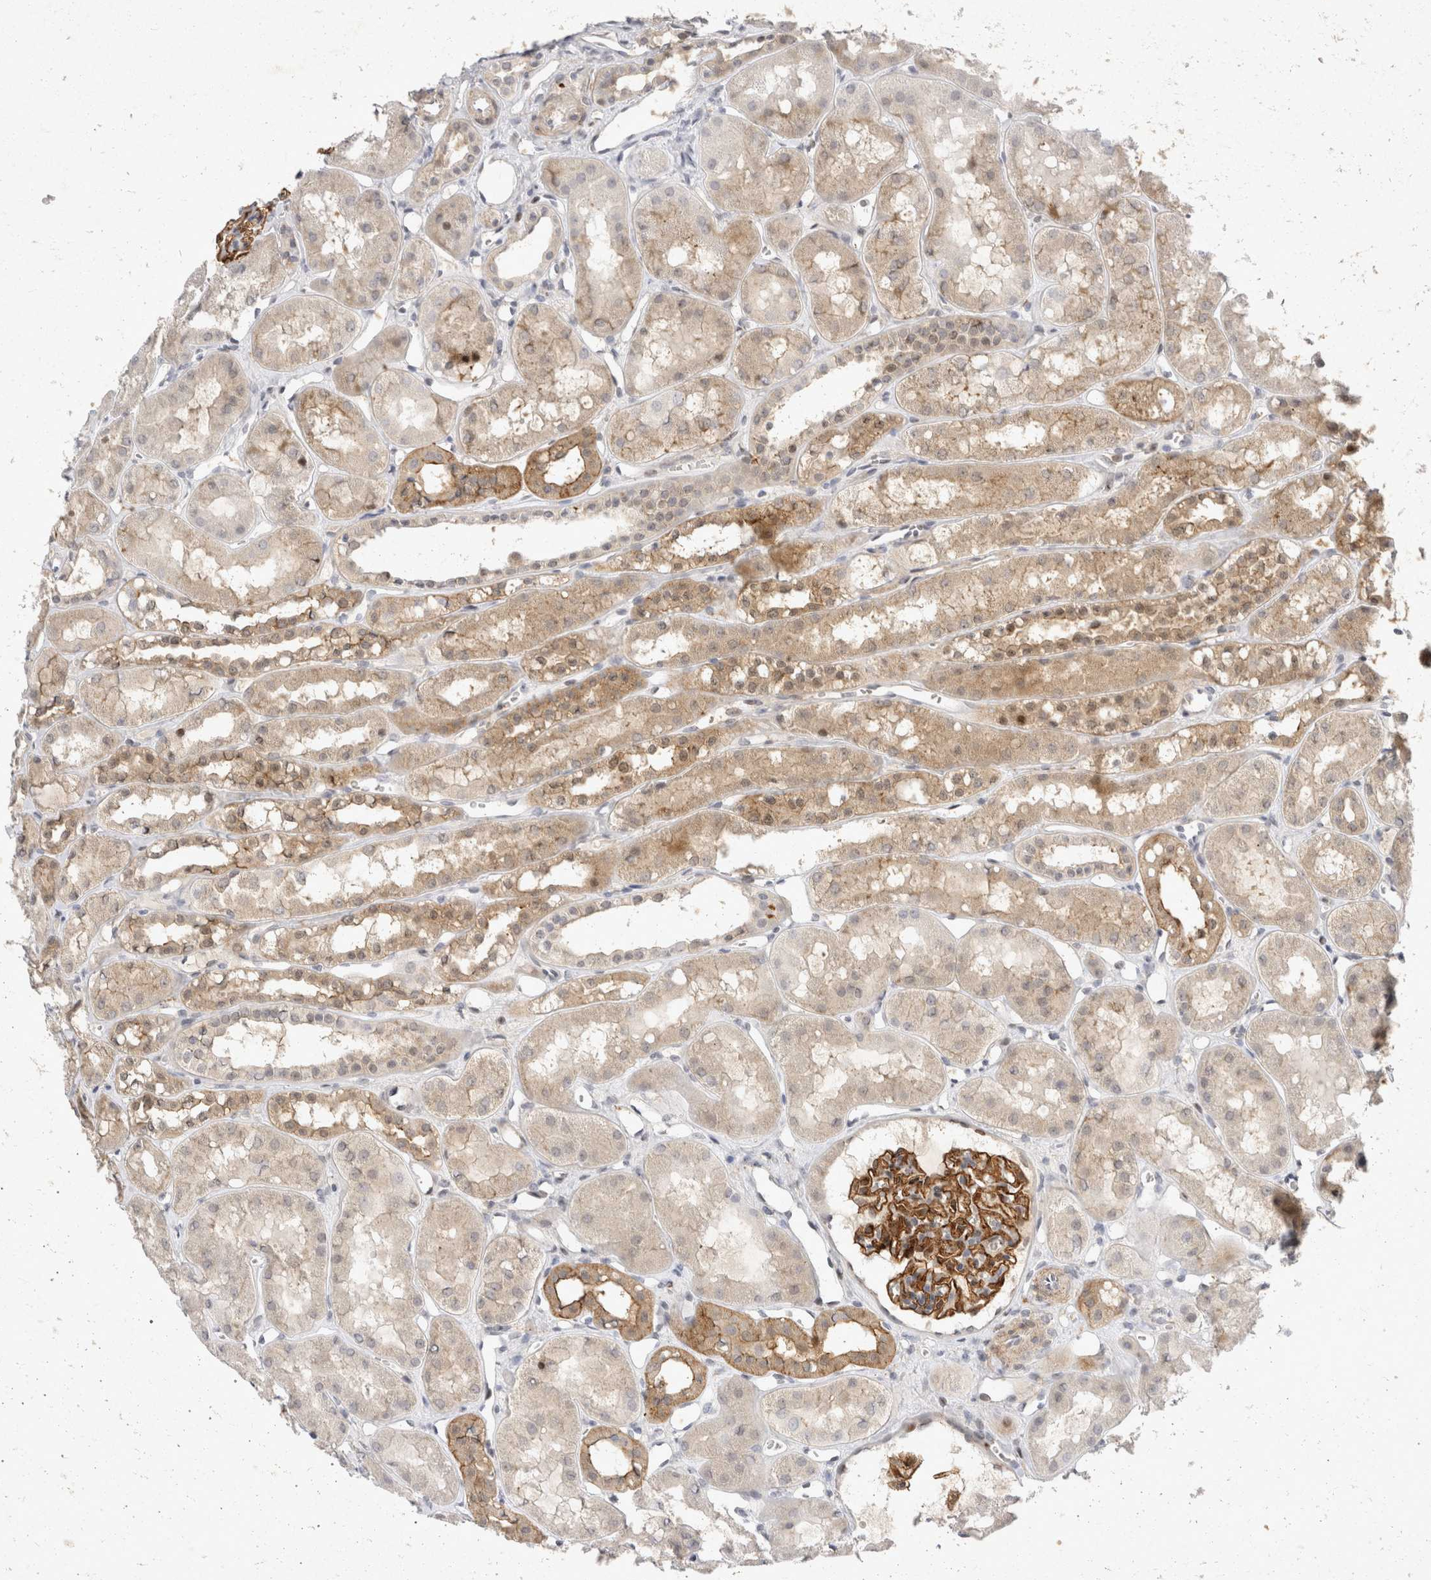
{"staining": {"intensity": "strong", "quantity": ">75%", "location": "cytoplasmic/membranous,nuclear"}, "tissue": "kidney", "cell_type": "Cells in glomeruli", "image_type": "normal", "snomed": [{"axis": "morphology", "description": "Normal tissue, NOS"}, {"axis": "topography", "description": "Kidney"}], "caption": "IHC staining of normal kidney, which demonstrates high levels of strong cytoplasmic/membranous,nuclear positivity in about >75% of cells in glomeruli indicating strong cytoplasmic/membranous,nuclear protein expression. The staining was performed using DAB (brown) for protein detection and nuclei were counterstained in hematoxylin (blue).", "gene": "TOM1L2", "patient": {"sex": "male", "age": 16}}